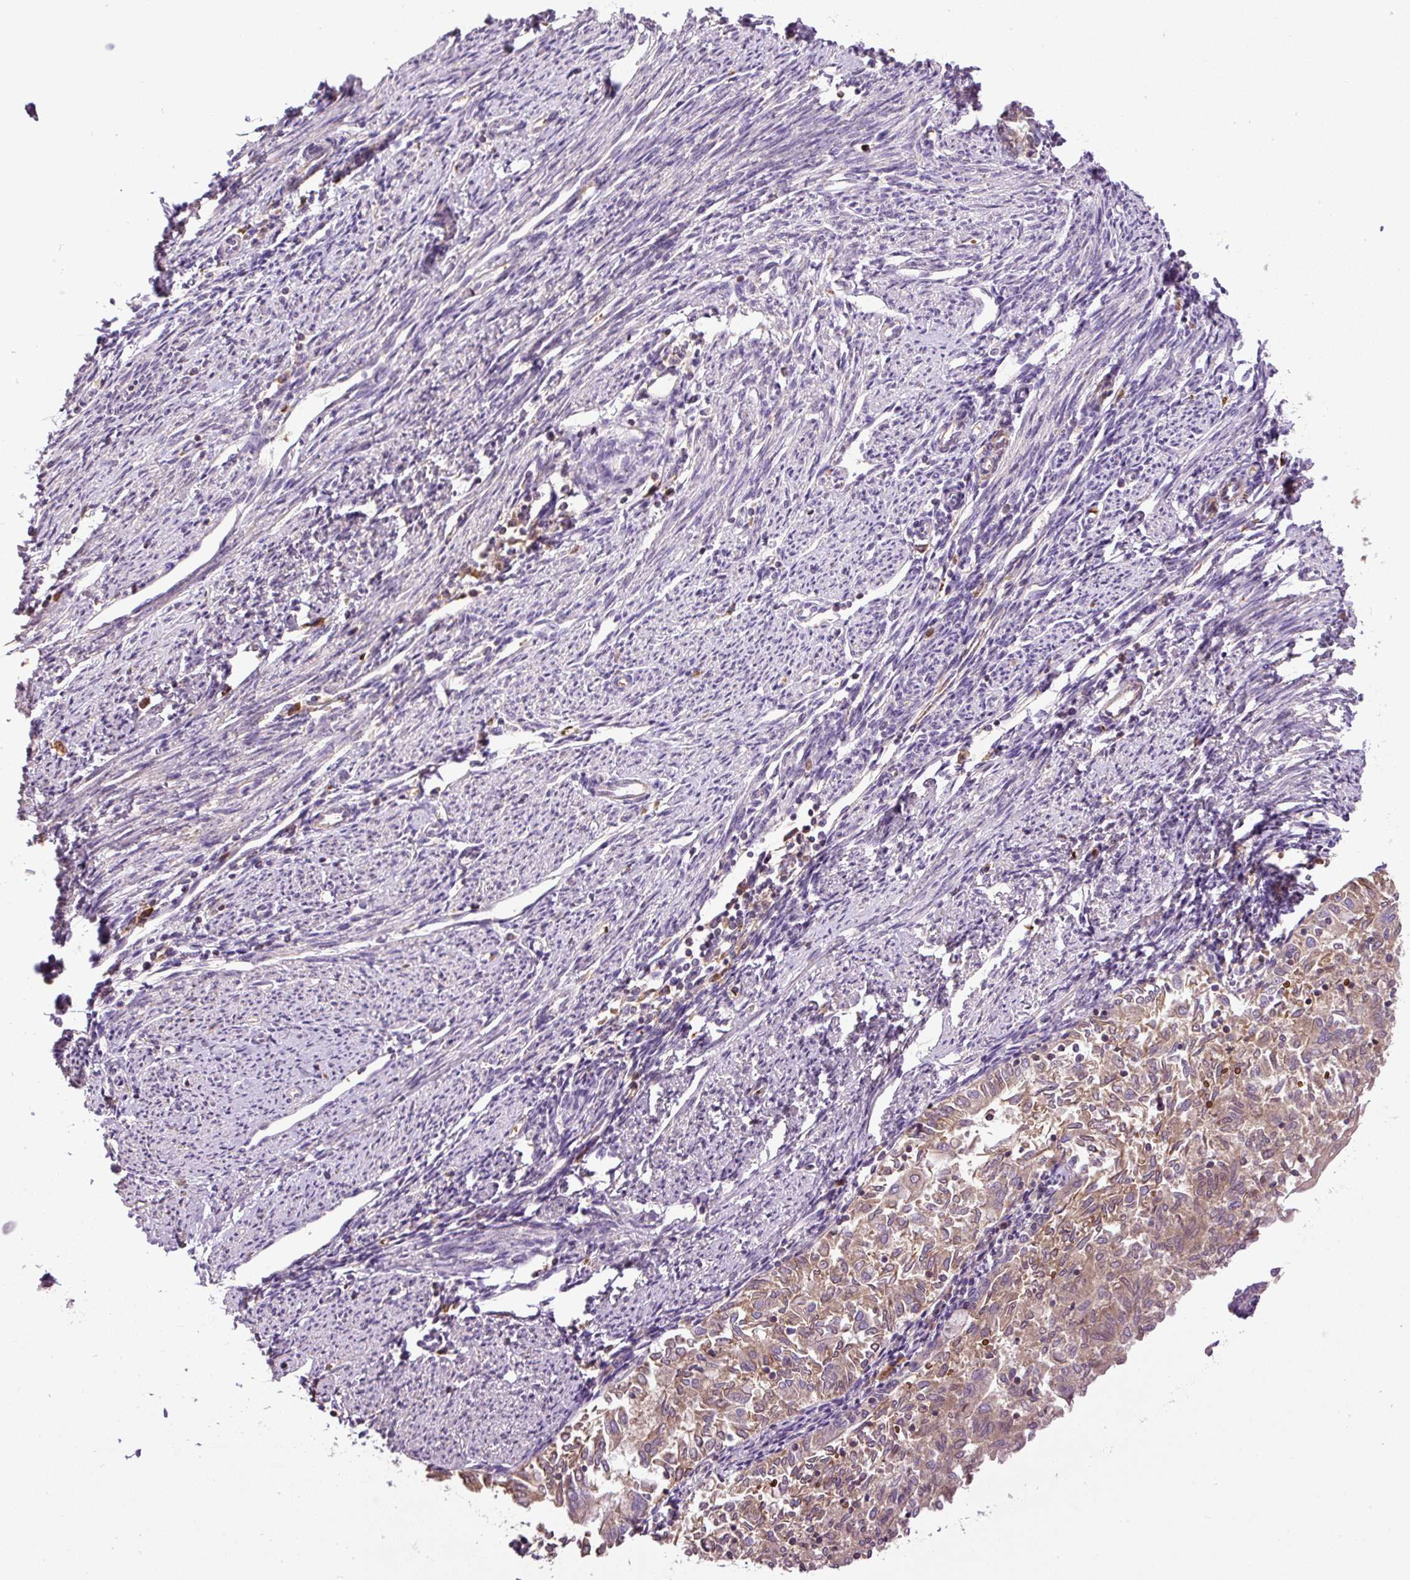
{"staining": {"intensity": "moderate", "quantity": "25%-75%", "location": "cytoplasmic/membranous"}, "tissue": "endometrial cancer", "cell_type": "Tumor cells", "image_type": "cancer", "snomed": [{"axis": "morphology", "description": "Adenocarcinoma, NOS"}, {"axis": "topography", "description": "Endometrium"}], "caption": "Adenocarcinoma (endometrial) stained for a protein reveals moderate cytoplasmic/membranous positivity in tumor cells.", "gene": "CXCL13", "patient": {"sex": "female", "age": 79}}